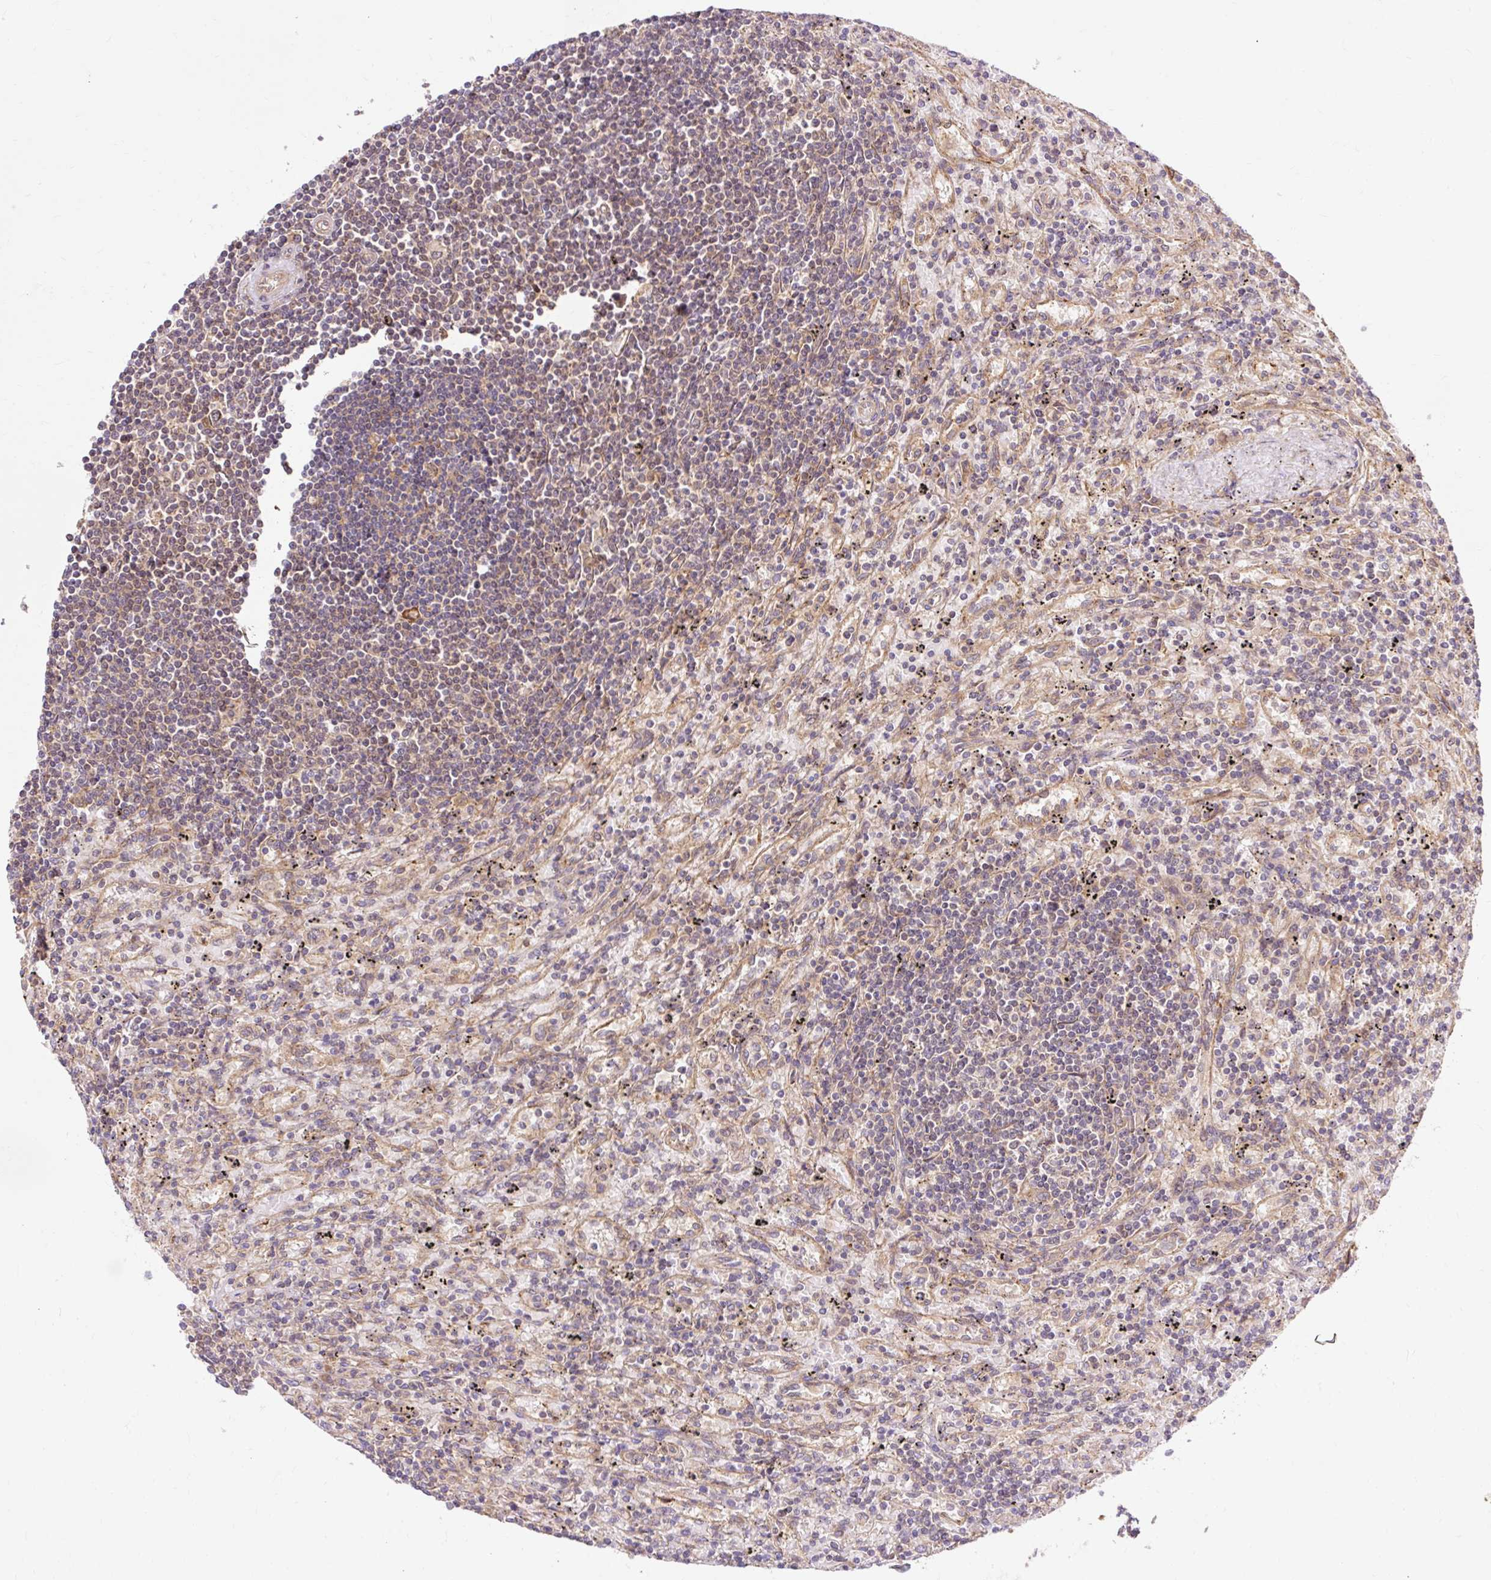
{"staining": {"intensity": "weak", "quantity": "25%-75%", "location": "cytoplasmic/membranous"}, "tissue": "lymphoma", "cell_type": "Tumor cells", "image_type": "cancer", "snomed": [{"axis": "morphology", "description": "Malignant lymphoma, non-Hodgkin's type, Low grade"}, {"axis": "topography", "description": "Spleen"}], "caption": "Immunohistochemical staining of human lymphoma shows low levels of weak cytoplasmic/membranous protein staining in about 25%-75% of tumor cells. The staining was performed using DAB (3,3'-diaminobenzidine), with brown indicating positive protein expression. Nuclei are stained blue with hematoxylin.", "gene": "TRIAP1", "patient": {"sex": "male", "age": 76}}